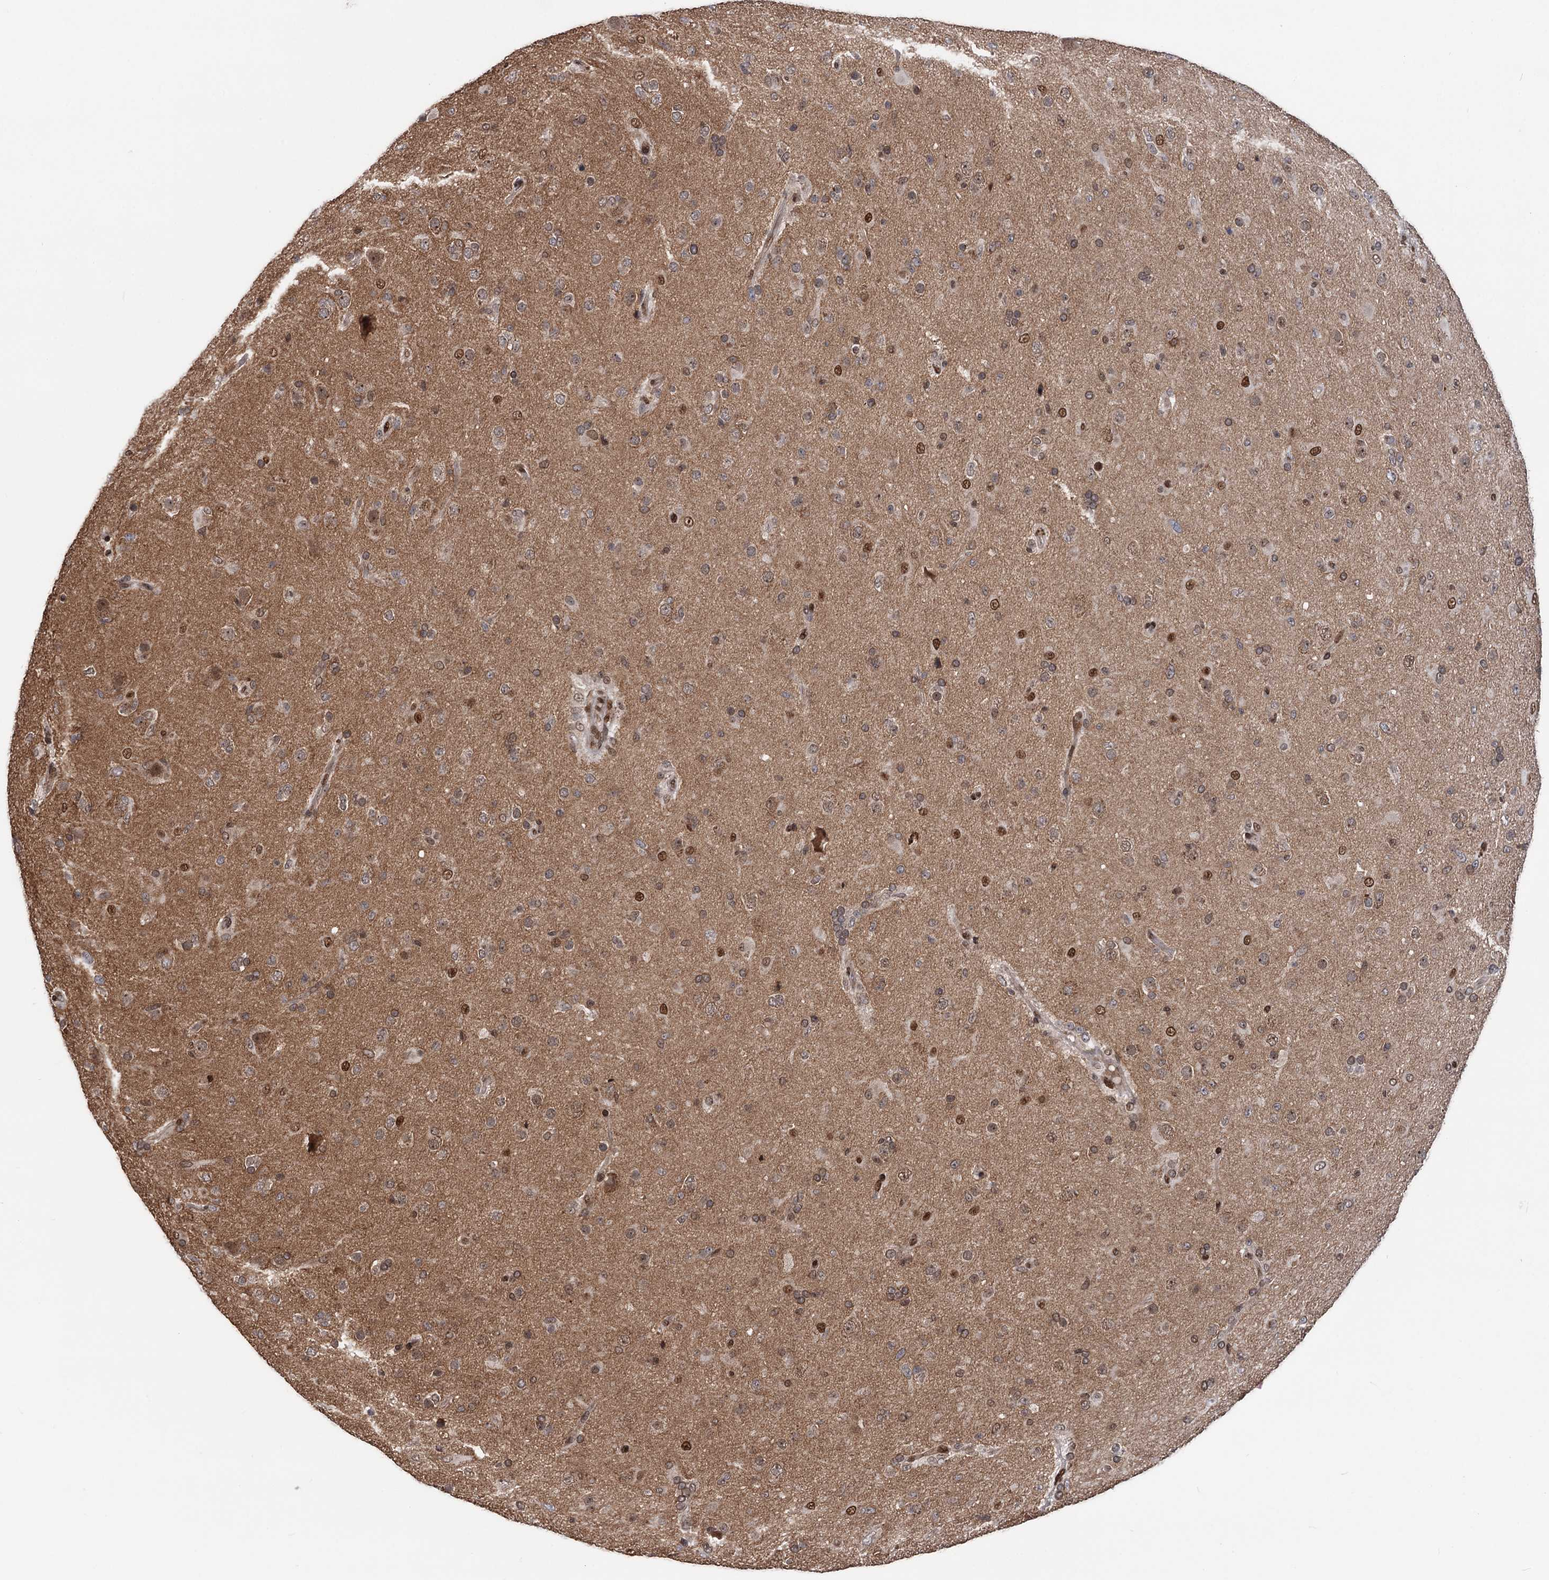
{"staining": {"intensity": "moderate", "quantity": "25%-75%", "location": "nuclear"}, "tissue": "glioma", "cell_type": "Tumor cells", "image_type": "cancer", "snomed": [{"axis": "morphology", "description": "Glioma, malignant, Low grade"}, {"axis": "topography", "description": "Brain"}], "caption": "Immunohistochemistry histopathology image of low-grade glioma (malignant) stained for a protein (brown), which reveals medium levels of moderate nuclear staining in about 25%-75% of tumor cells.", "gene": "MESD", "patient": {"sex": "male", "age": 65}}